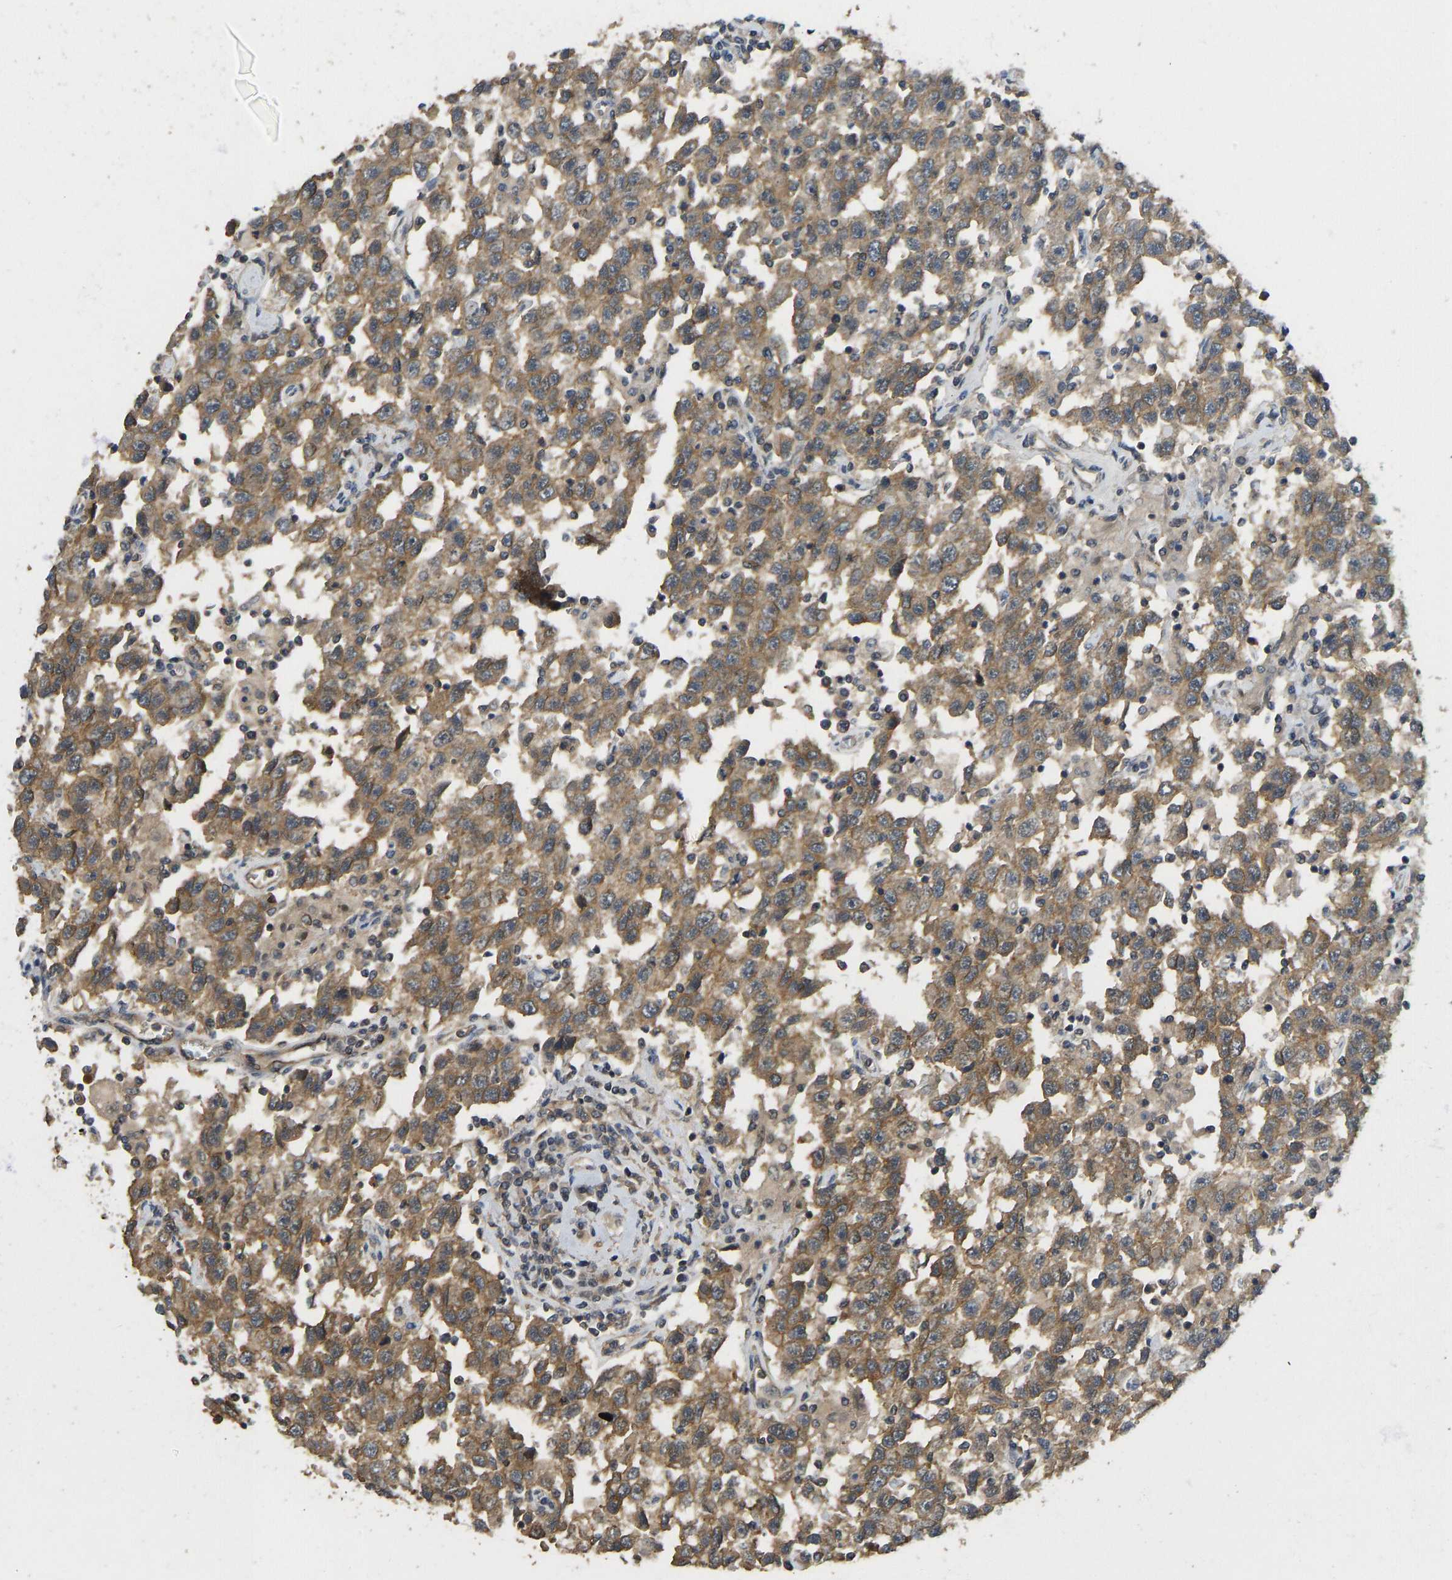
{"staining": {"intensity": "moderate", "quantity": ">75%", "location": "cytoplasmic/membranous"}, "tissue": "testis cancer", "cell_type": "Tumor cells", "image_type": "cancer", "snomed": [{"axis": "morphology", "description": "Seminoma, NOS"}, {"axis": "topography", "description": "Testis"}], "caption": "Moderate cytoplasmic/membranous positivity is appreciated in approximately >75% of tumor cells in testis seminoma.", "gene": "NDRG3", "patient": {"sex": "male", "age": 41}}